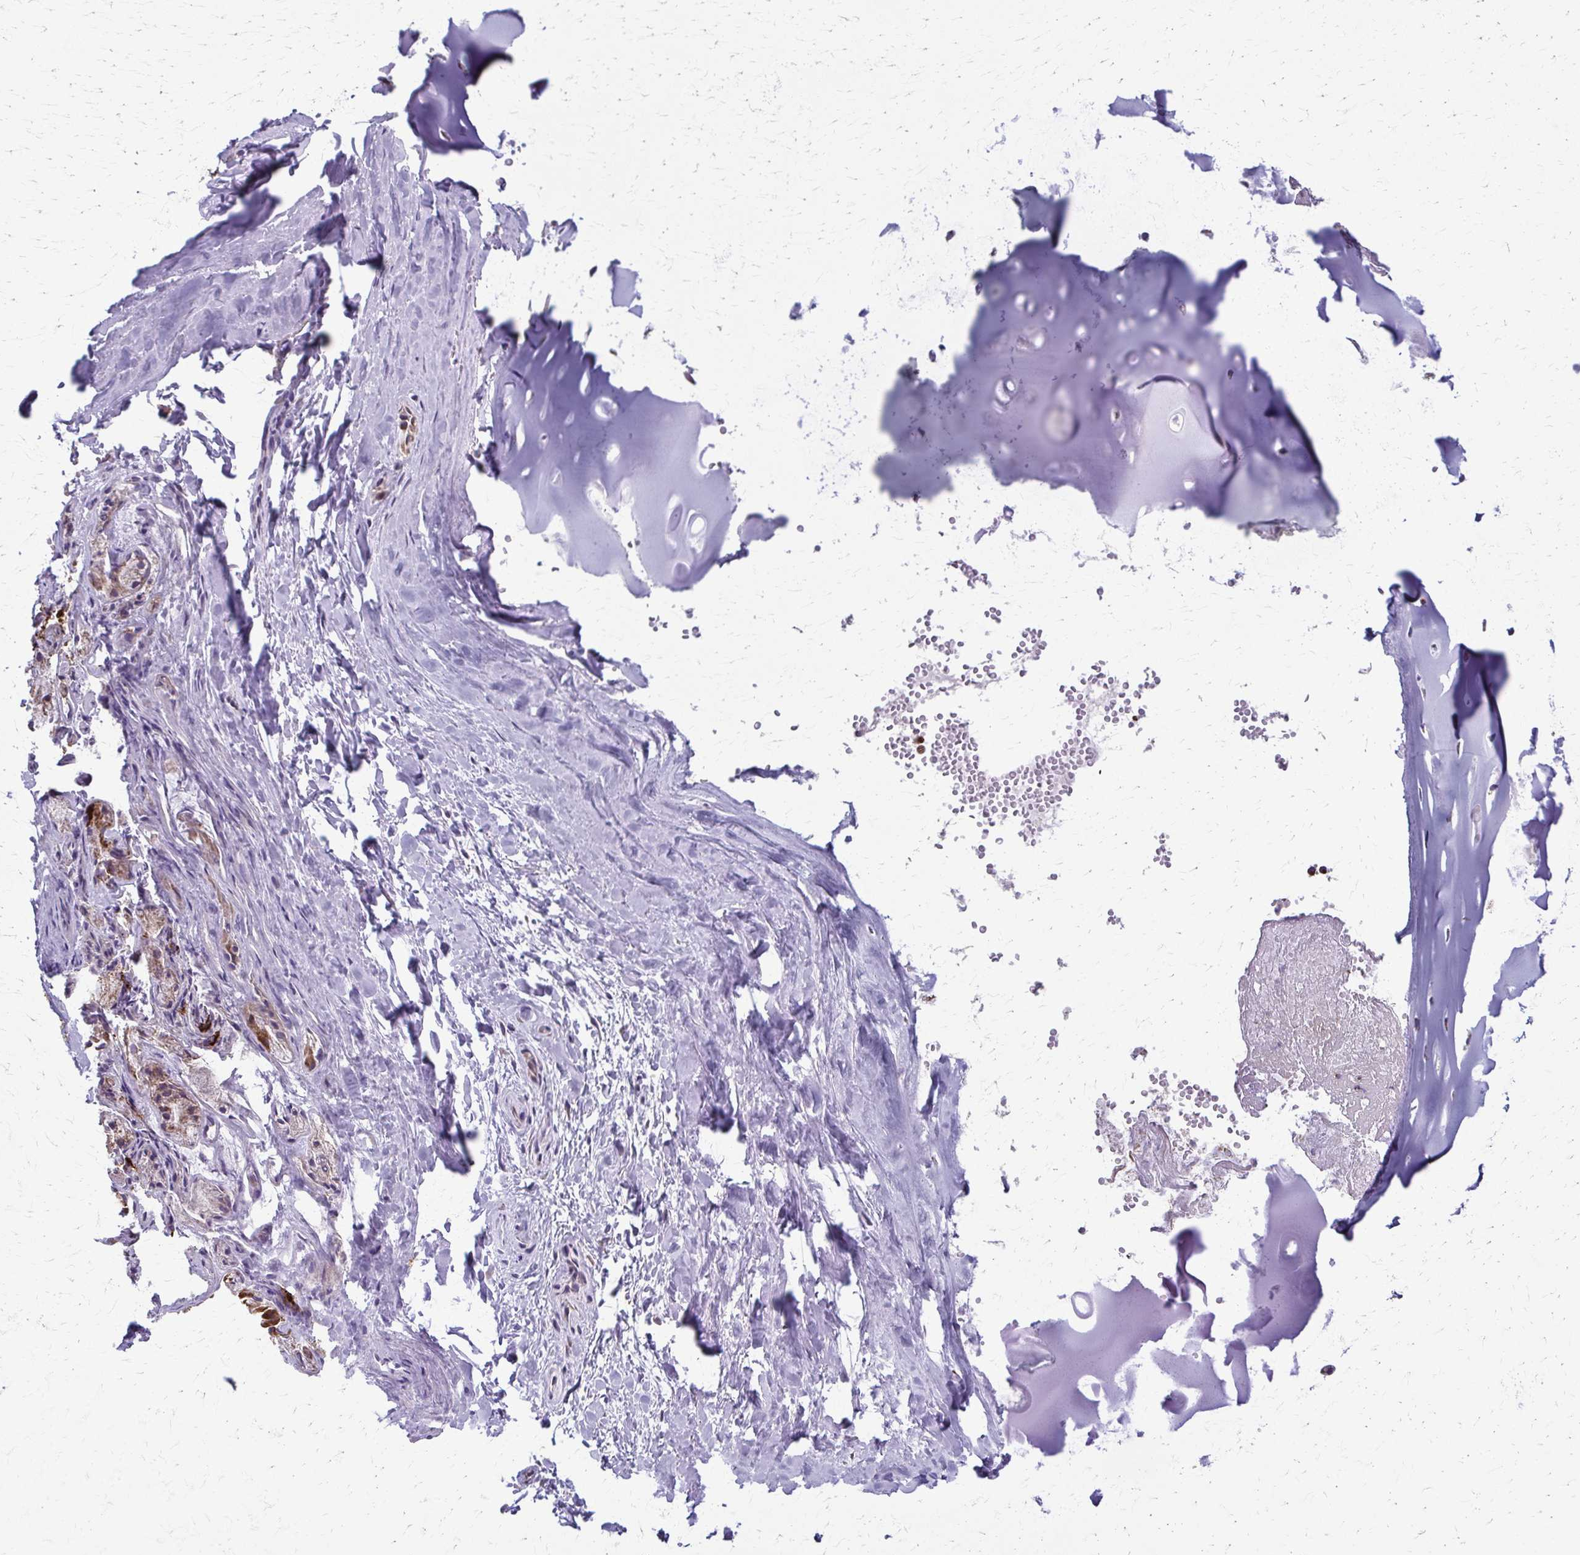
{"staining": {"intensity": "negative", "quantity": "none", "location": "none"}, "tissue": "adipose tissue", "cell_type": "Adipocytes", "image_type": "normal", "snomed": [{"axis": "morphology", "description": "Normal tissue, NOS"}, {"axis": "topography", "description": "Cartilage tissue"}, {"axis": "topography", "description": "Nasopharynx"}, {"axis": "topography", "description": "Thyroid gland"}], "caption": "Adipocytes show no significant positivity in benign adipose tissue.", "gene": "TVP23A", "patient": {"sex": "male", "age": 63}}